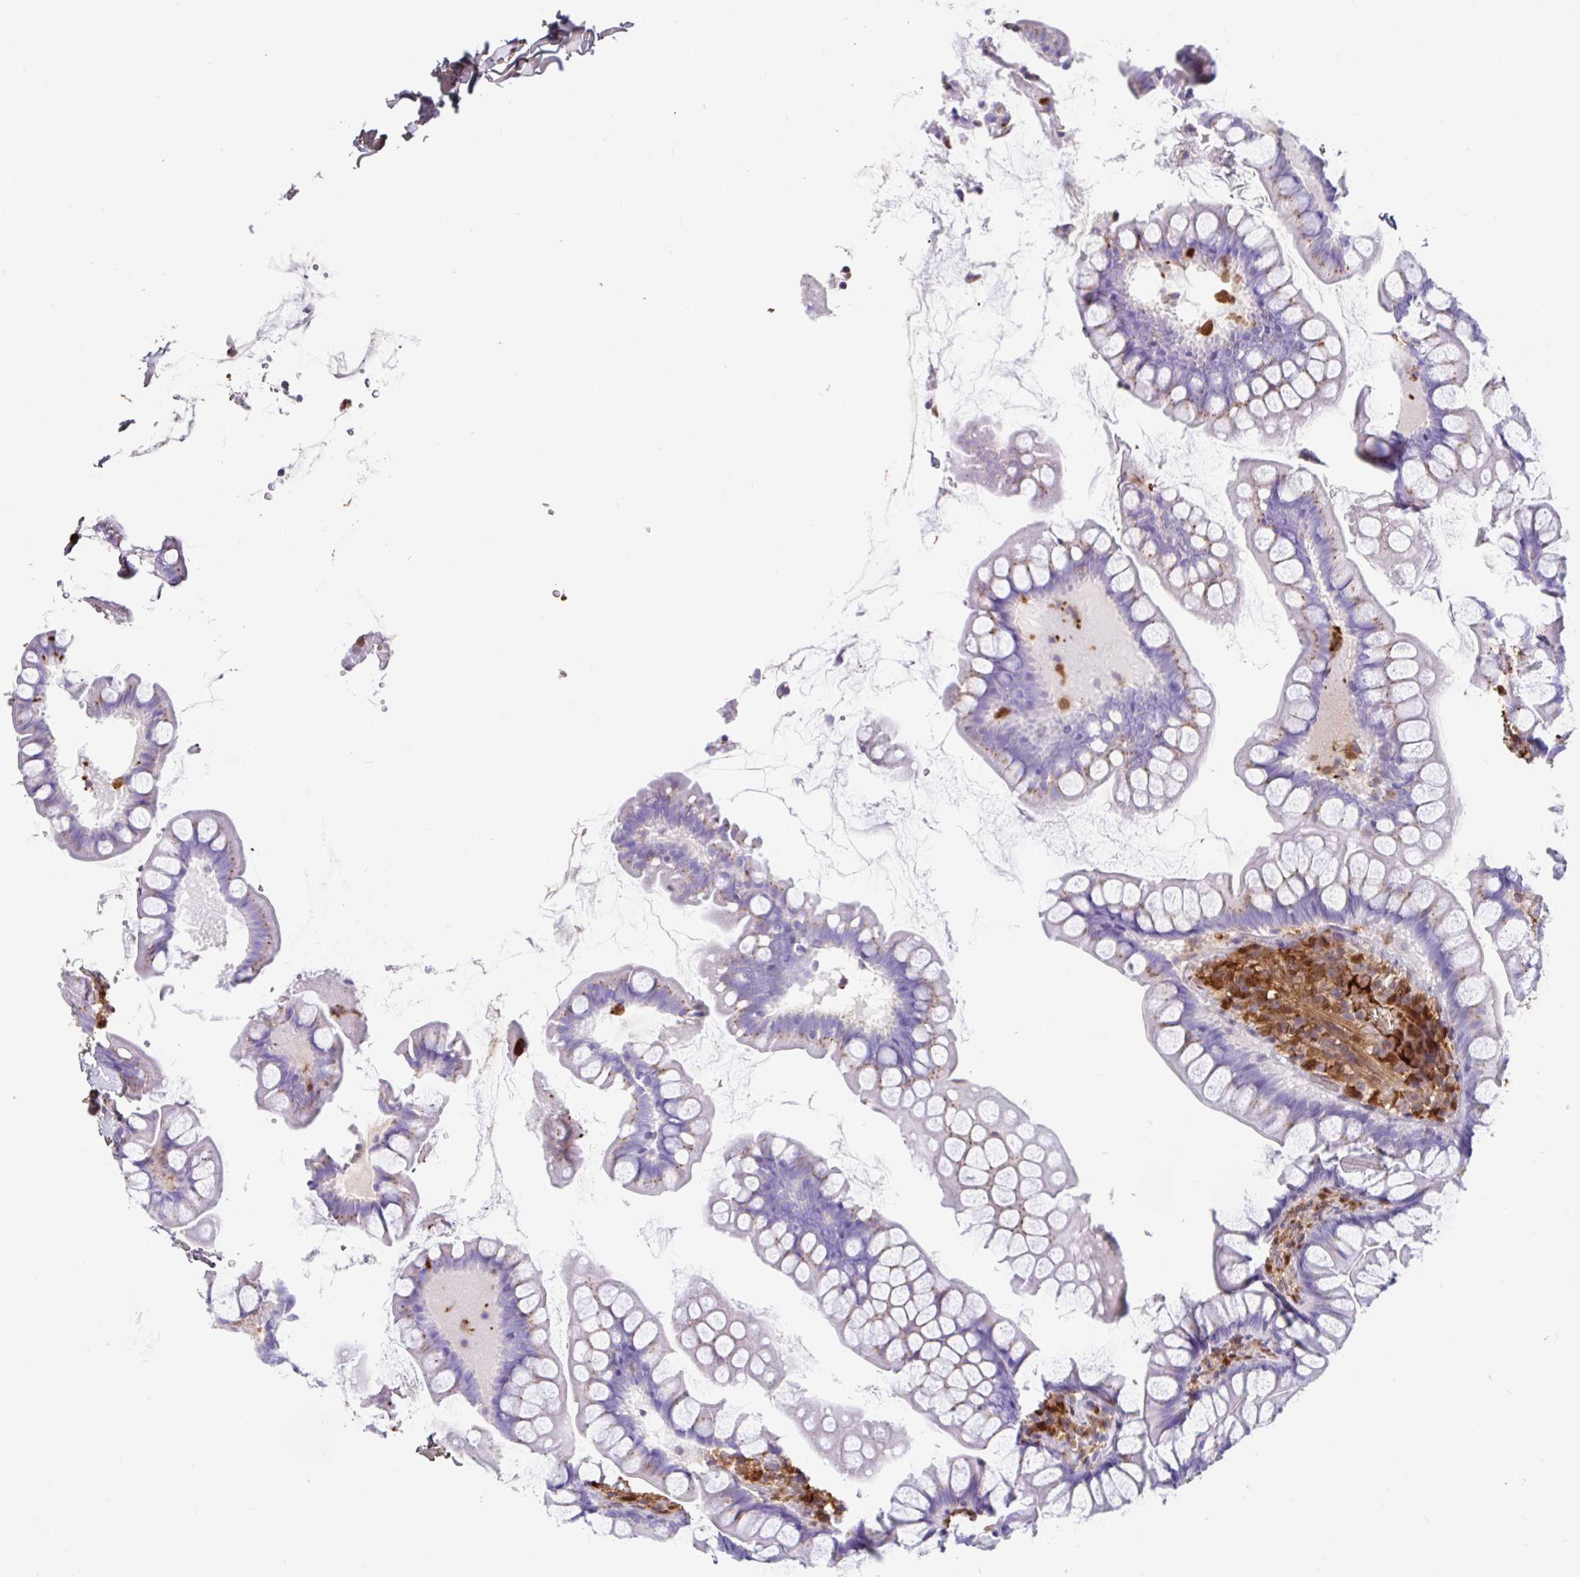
{"staining": {"intensity": "negative", "quantity": "none", "location": "none"}, "tissue": "small intestine", "cell_type": "Glandular cells", "image_type": "normal", "snomed": [{"axis": "morphology", "description": "Normal tissue, NOS"}, {"axis": "topography", "description": "Small intestine"}], "caption": "Glandular cells are negative for brown protein staining in unremarkable small intestine. (DAB (3,3'-diaminobenzidine) immunohistochemistry, high magnification).", "gene": "BLVRA", "patient": {"sex": "male", "age": 70}}